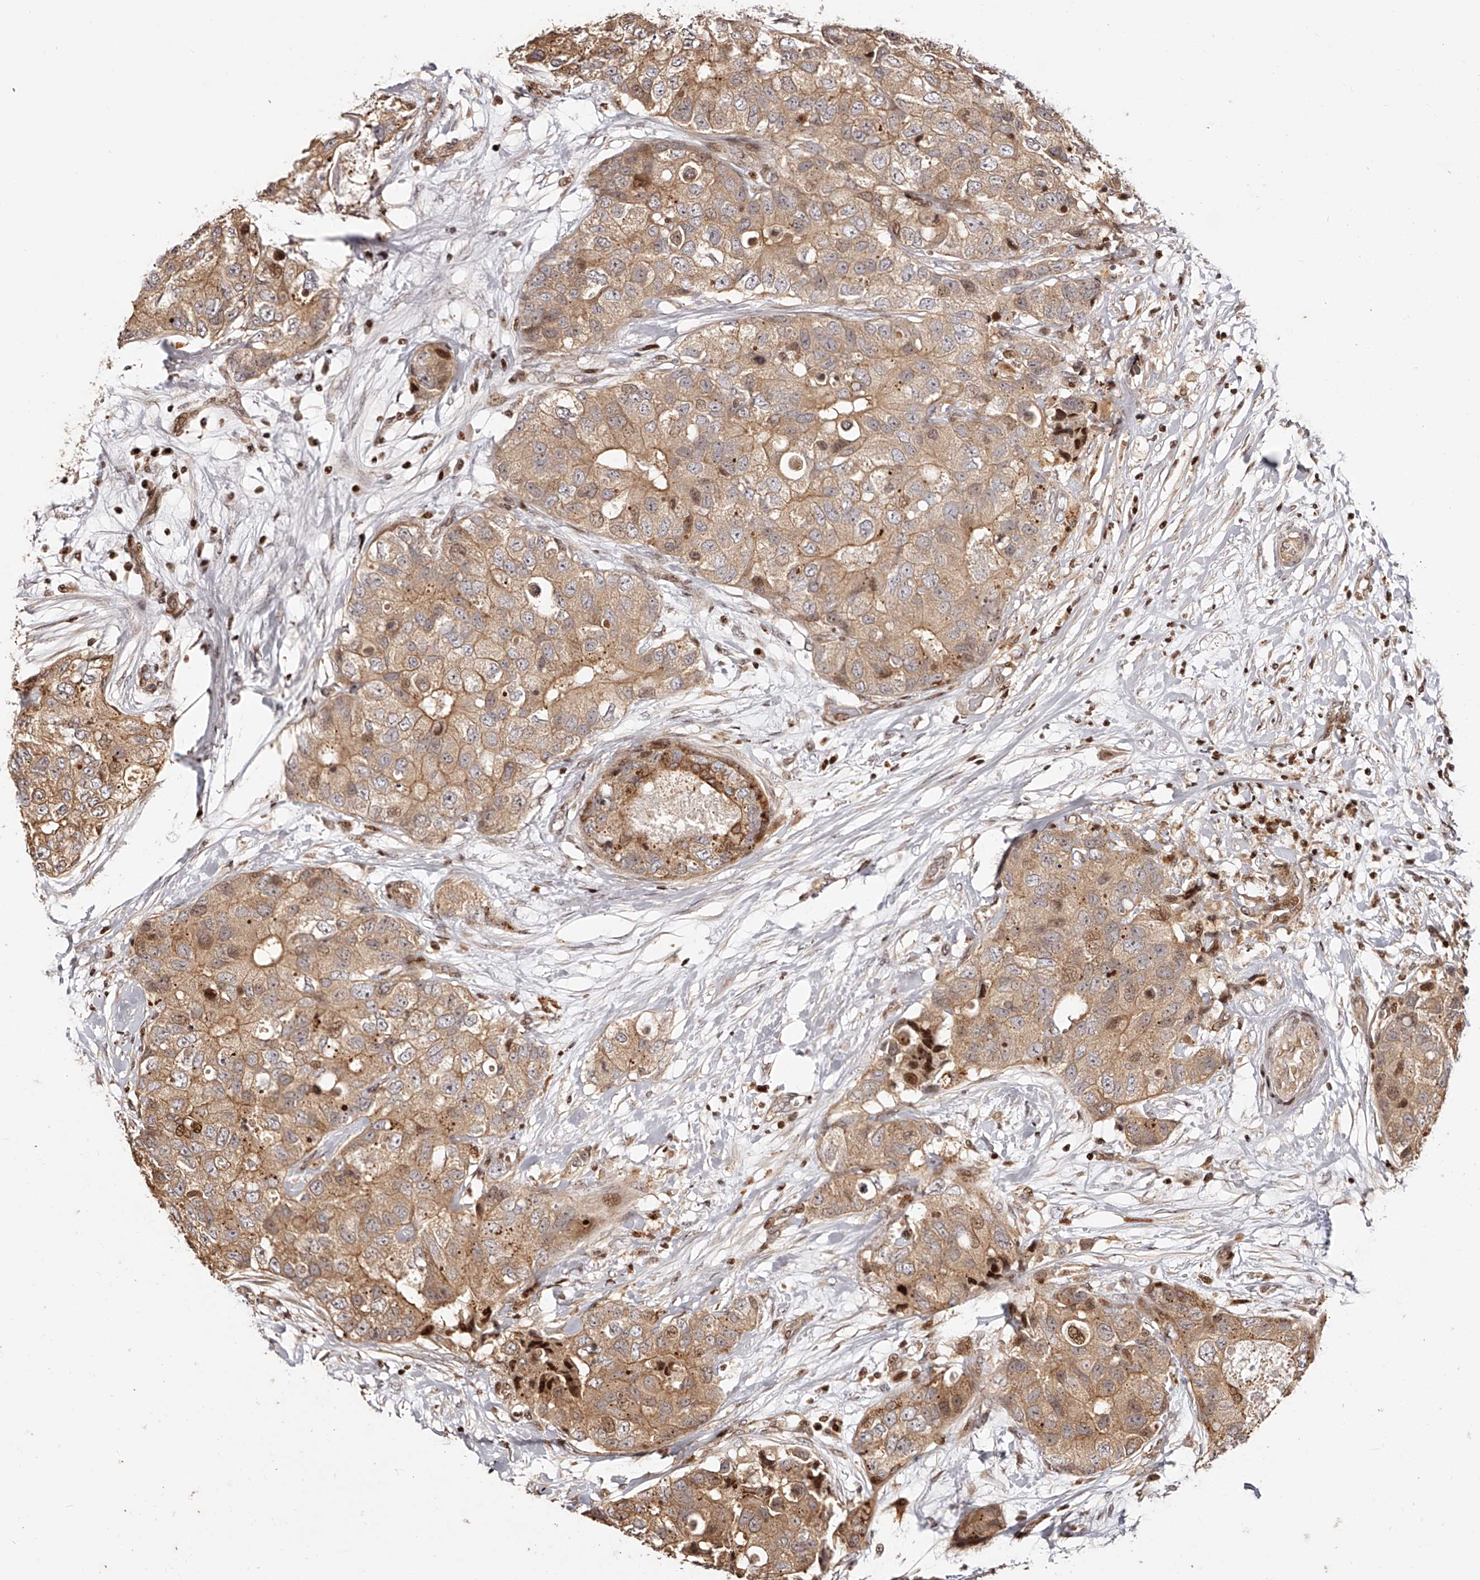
{"staining": {"intensity": "moderate", "quantity": ">75%", "location": "cytoplasmic/membranous"}, "tissue": "breast cancer", "cell_type": "Tumor cells", "image_type": "cancer", "snomed": [{"axis": "morphology", "description": "Duct carcinoma"}, {"axis": "topography", "description": "Breast"}], "caption": "A brown stain shows moderate cytoplasmic/membranous positivity of a protein in breast cancer (intraductal carcinoma) tumor cells.", "gene": "PFDN2", "patient": {"sex": "female", "age": 62}}